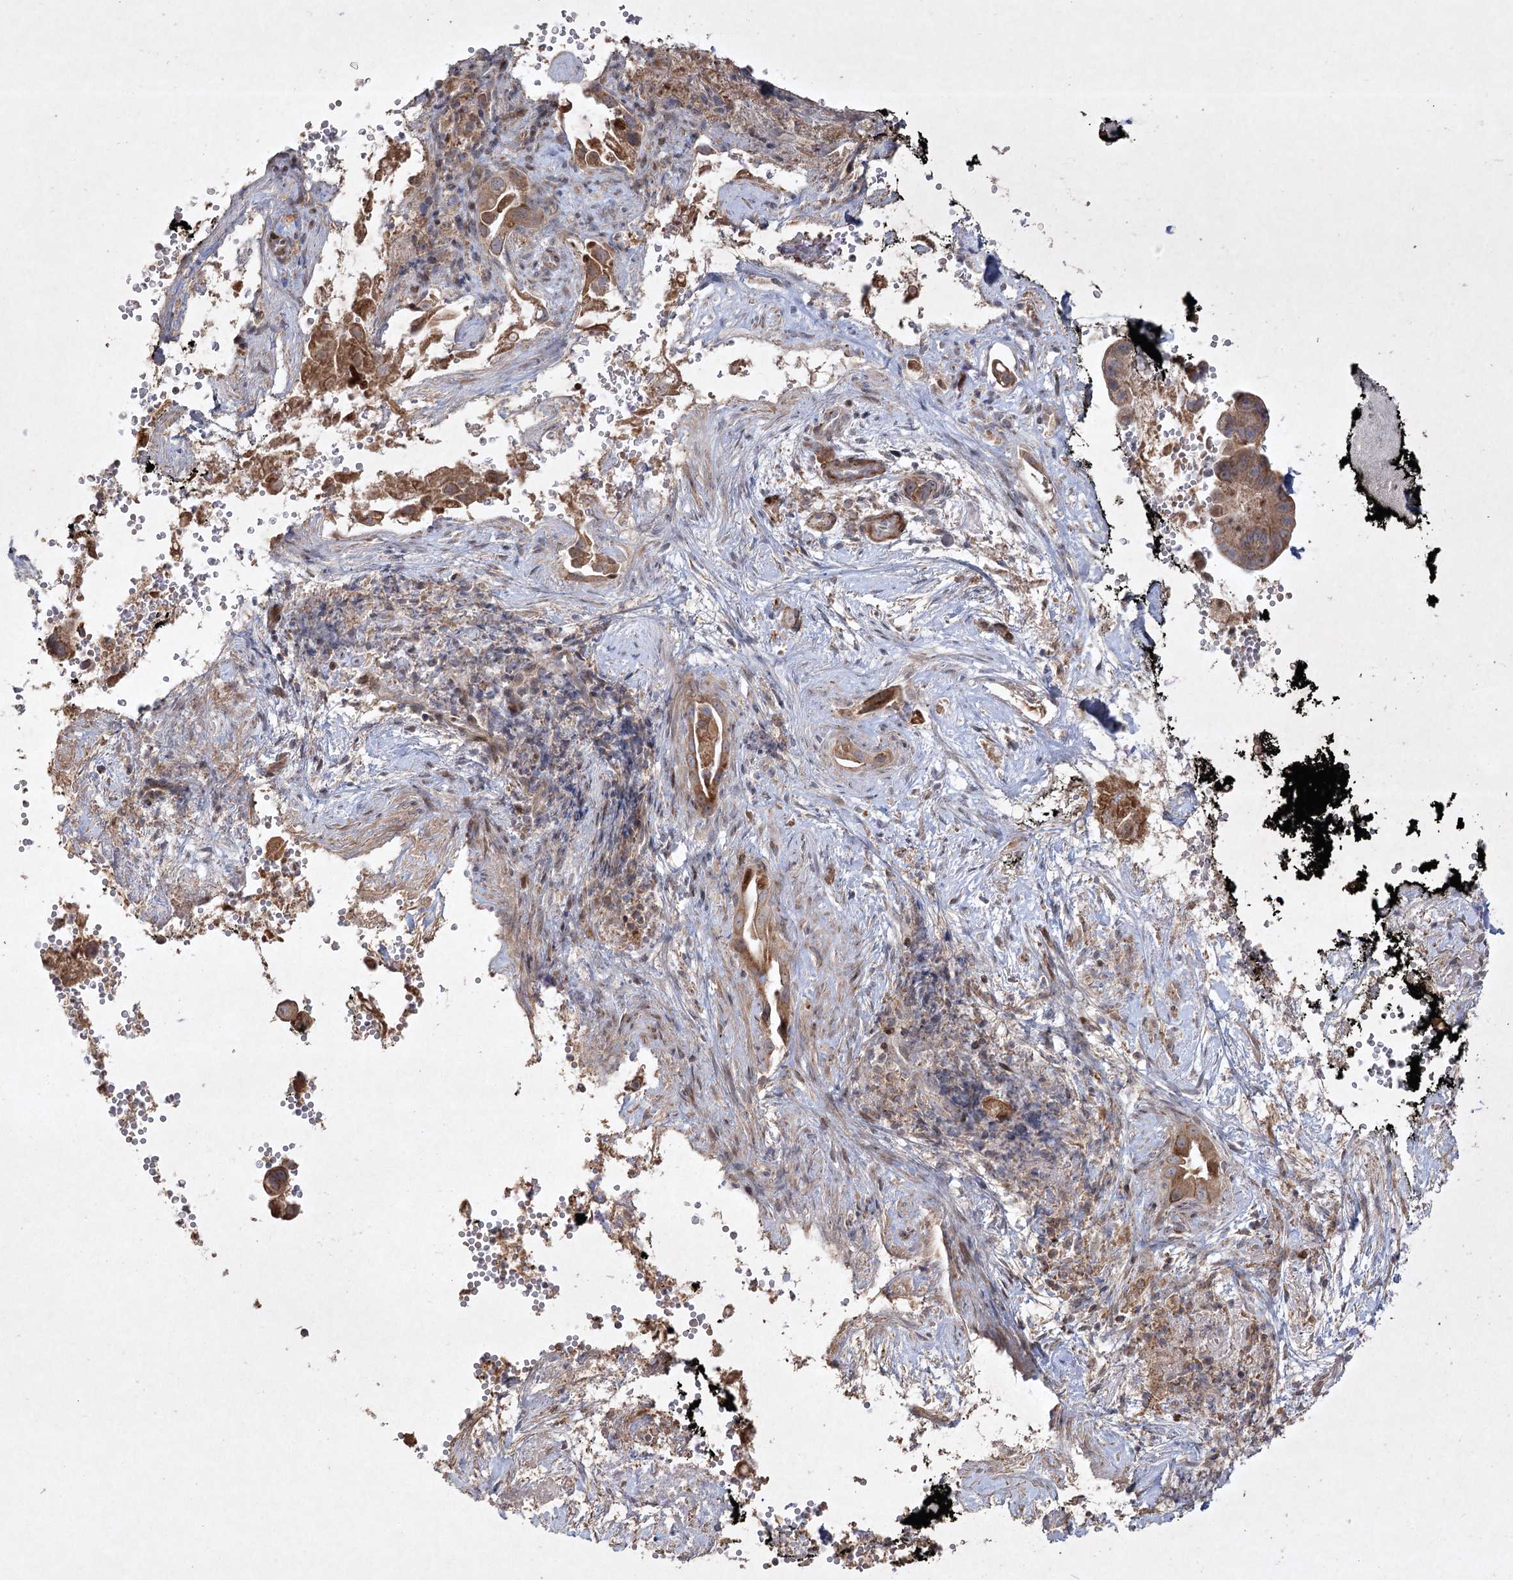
{"staining": {"intensity": "moderate", "quantity": ">75%", "location": "cytoplasmic/membranous"}, "tissue": "pancreatic cancer", "cell_type": "Tumor cells", "image_type": "cancer", "snomed": [{"axis": "morphology", "description": "Inflammation, NOS"}, {"axis": "morphology", "description": "Adenocarcinoma, NOS"}, {"axis": "topography", "description": "Pancreas"}], "caption": "A brown stain highlights moderate cytoplasmic/membranous expression of a protein in pancreatic cancer (adenocarcinoma) tumor cells.", "gene": "KBTBD4", "patient": {"sex": "female", "age": 56}}